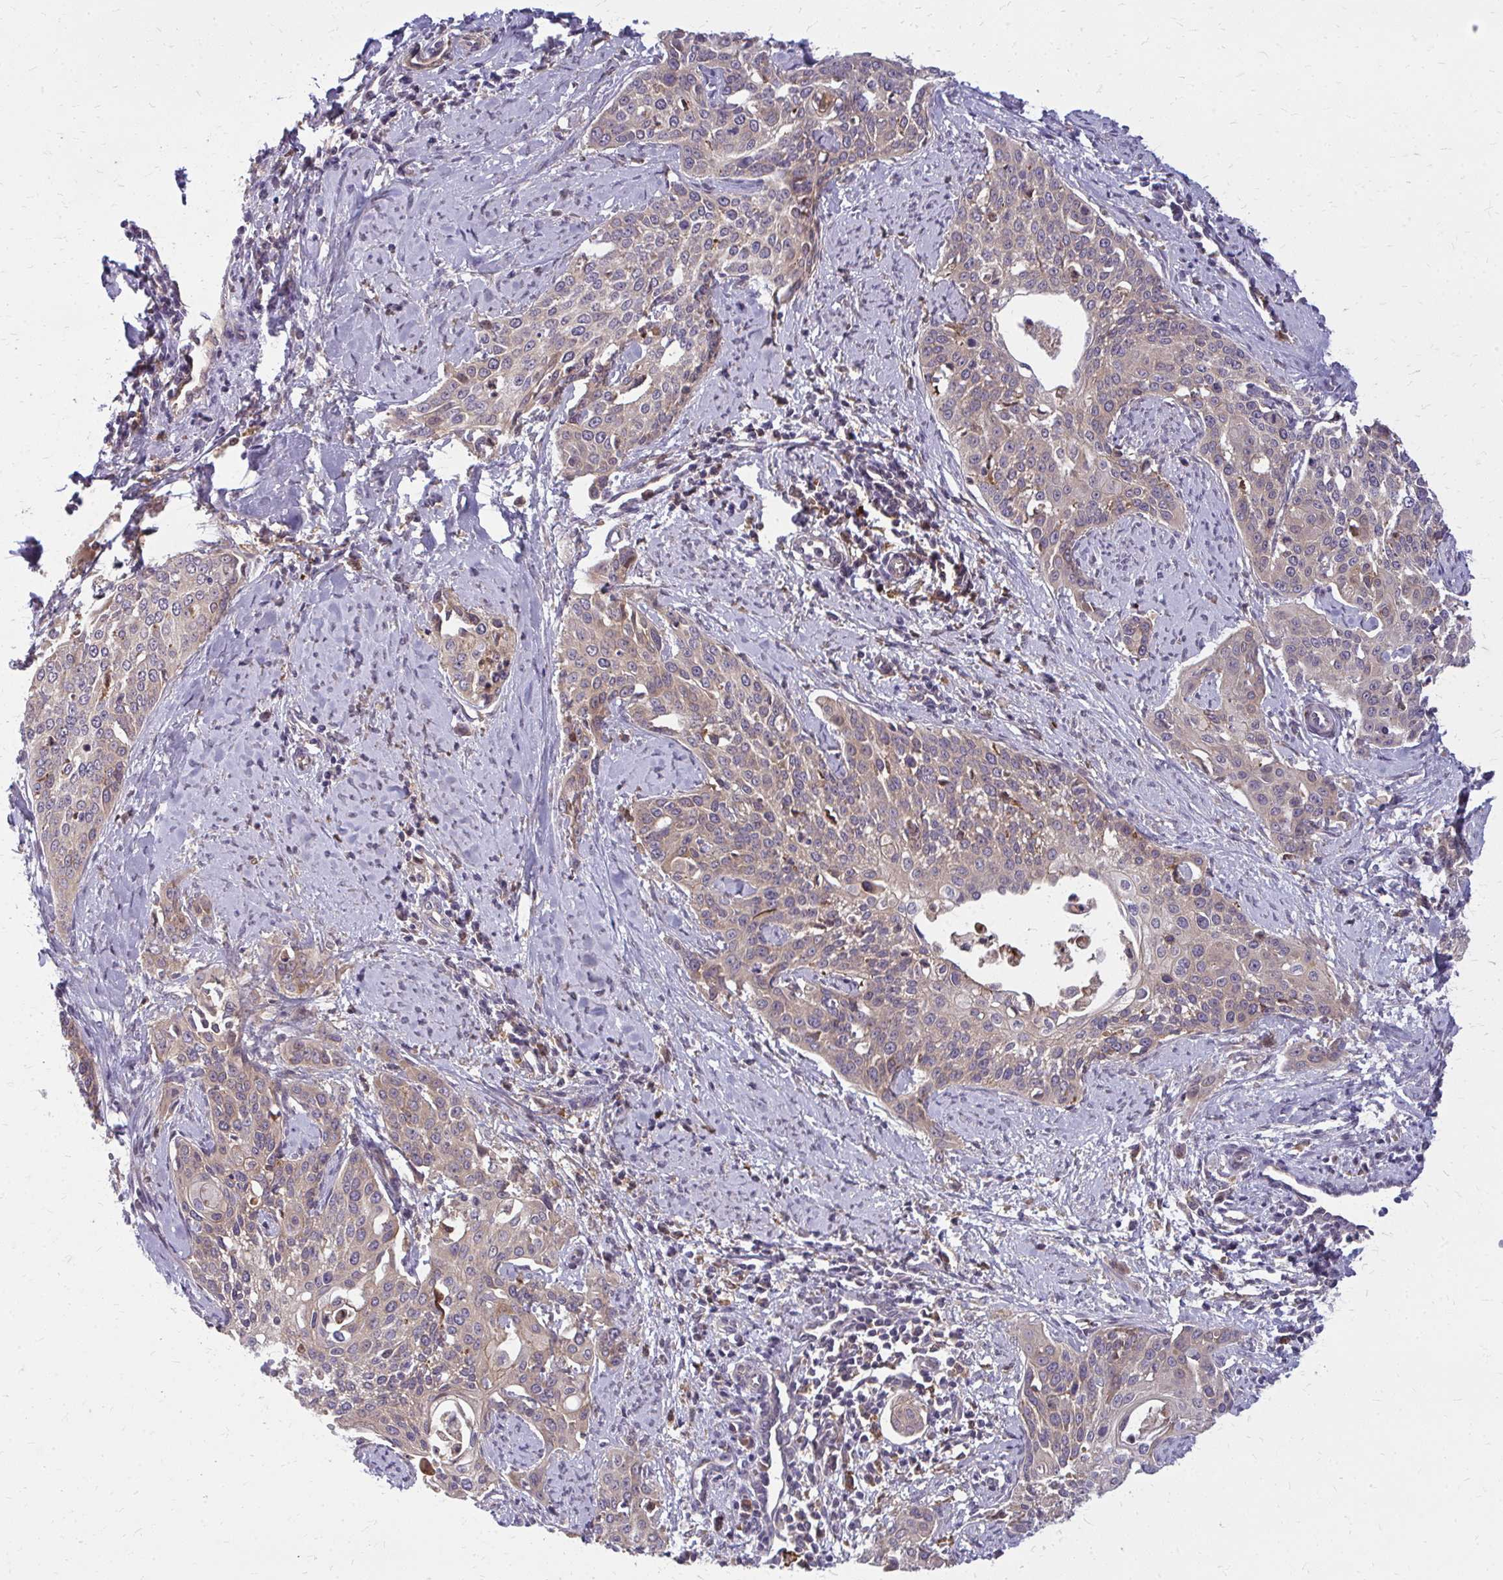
{"staining": {"intensity": "weak", "quantity": ">75%", "location": "cytoplasmic/membranous"}, "tissue": "cervical cancer", "cell_type": "Tumor cells", "image_type": "cancer", "snomed": [{"axis": "morphology", "description": "Squamous cell carcinoma, NOS"}, {"axis": "topography", "description": "Cervix"}], "caption": "Cervical cancer tissue shows weak cytoplasmic/membranous staining in approximately >75% of tumor cells, visualized by immunohistochemistry.", "gene": "OXNAD1", "patient": {"sex": "female", "age": 44}}